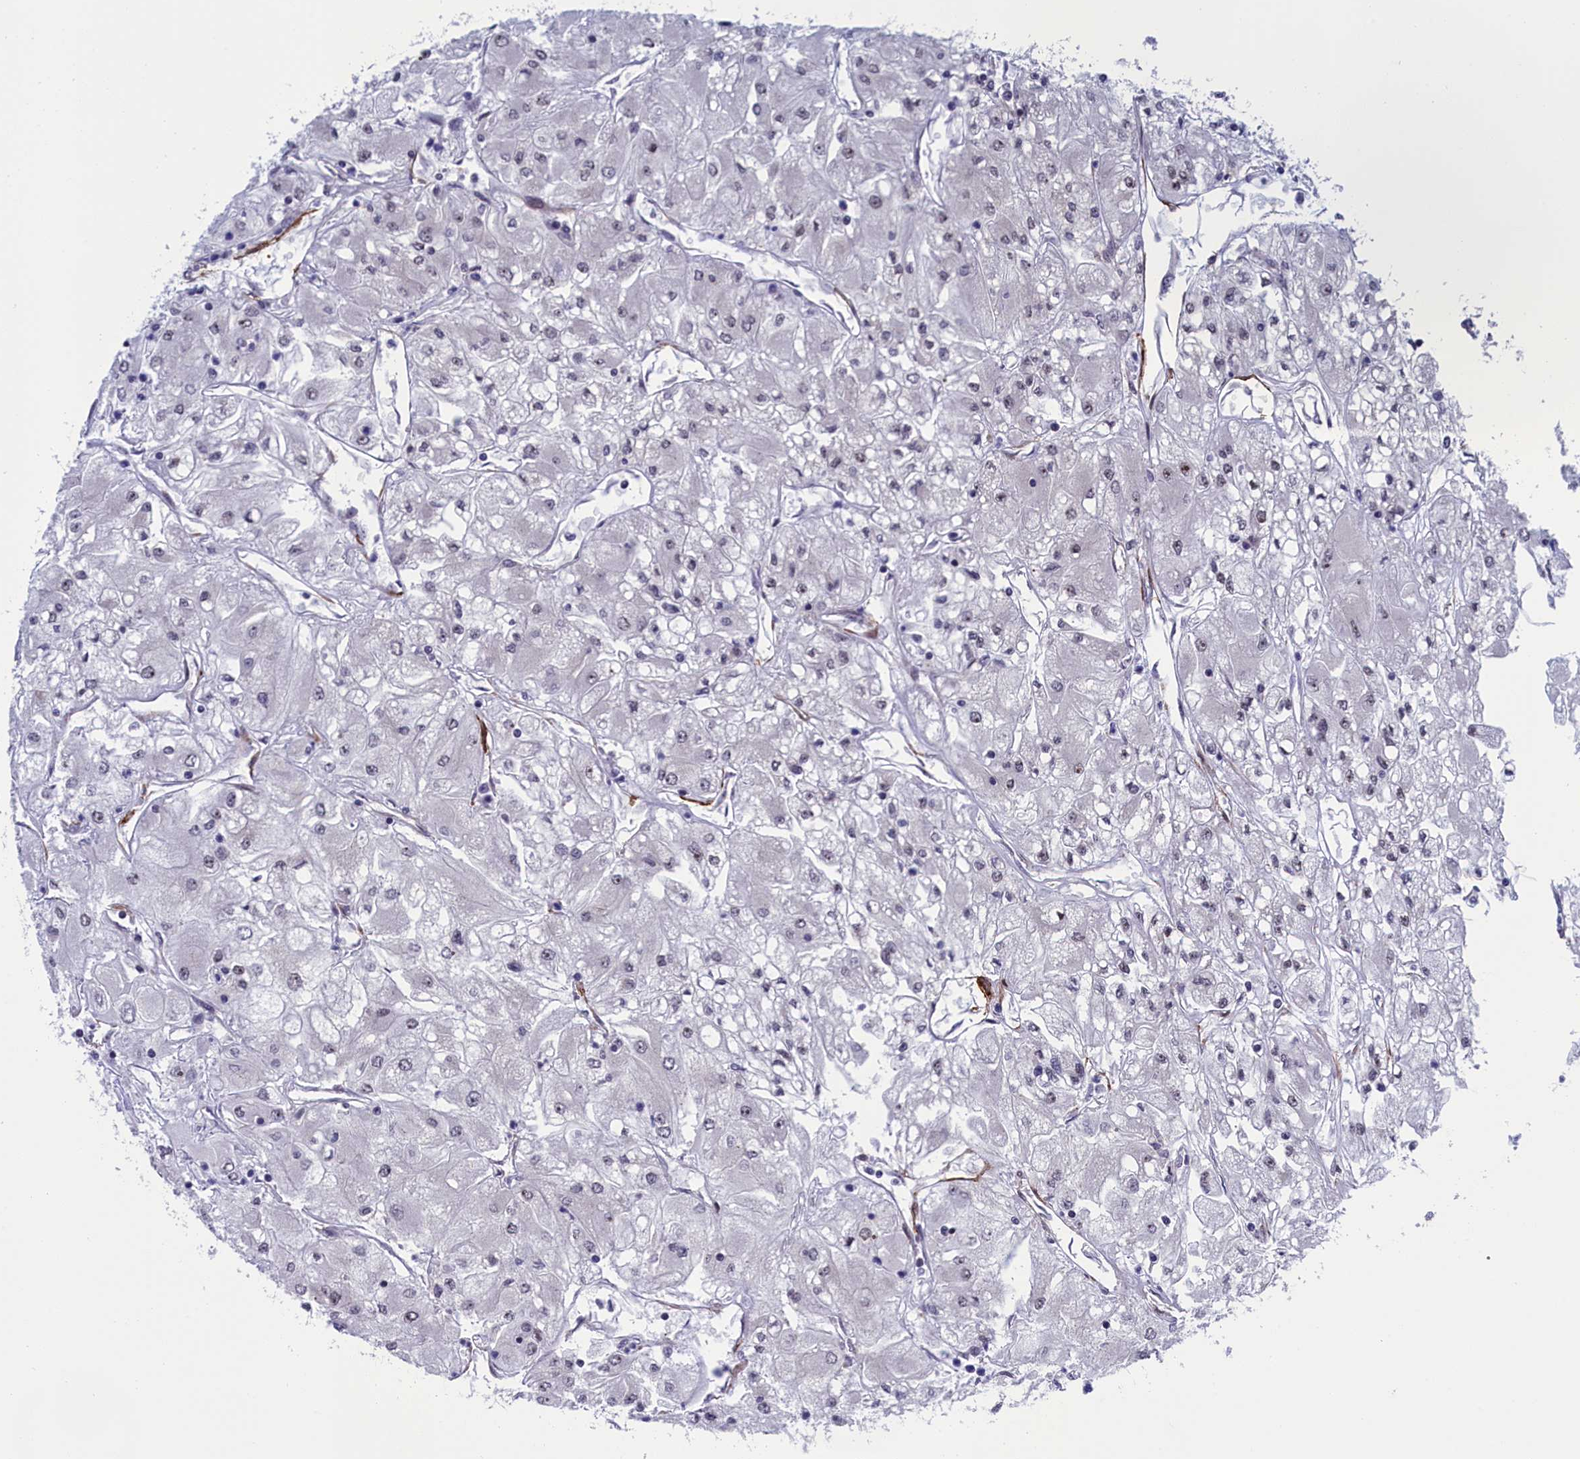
{"staining": {"intensity": "negative", "quantity": "none", "location": "none"}, "tissue": "renal cancer", "cell_type": "Tumor cells", "image_type": "cancer", "snomed": [{"axis": "morphology", "description": "Adenocarcinoma, NOS"}, {"axis": "topography", "description": "Kidney"}], "caption": "High magnification brightfield microscopy of renal cancer (adenocarcinoma) stained with DAB (brown) and counterstained with hematoxylin (blue): tumor cells show no significant staining. (Stains: DAB IHC with hematoxylin counter stain, Microscopy: brightfield microscopy at high magnification).", "gene": "PPAN", "patient": {"sex": "male", "age": 80}}